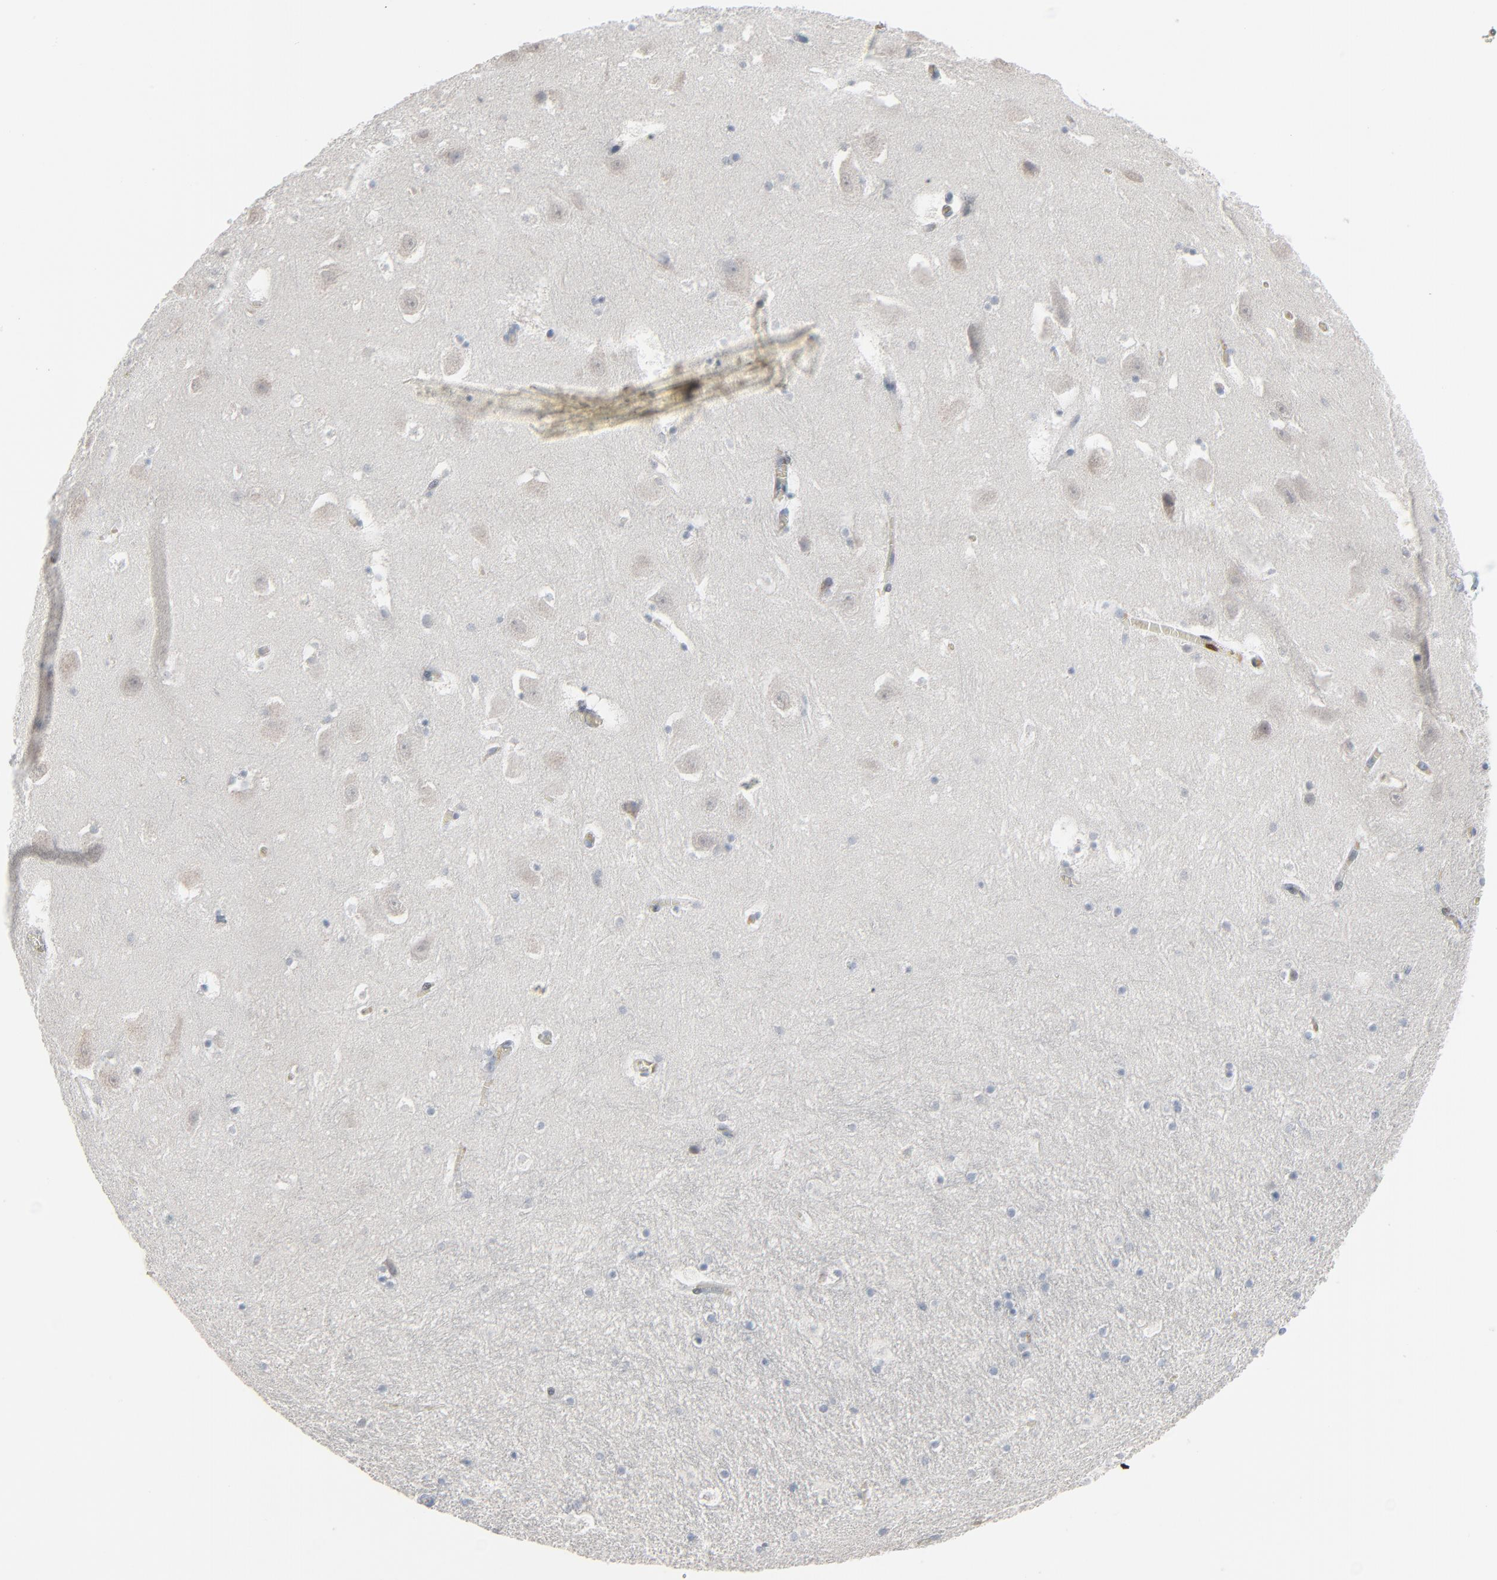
{"staining": {"intensity": "negative", "quantity": "none", "location": "none"}, "tissue": "hippocampus", "cell_type": "Glial cells", "image_type": "normal", "snomed": [{"axis": "morphology", "description": "Normal tissue, NOS"}, {"axis": "topography", "description": "Hippocampus"}], "caption": "Protein analysis of normal hippocampus exhibits no significant expression in glial cells.", "gene": "SAGE1", "patient": {"sex": "male", "age": 45}}